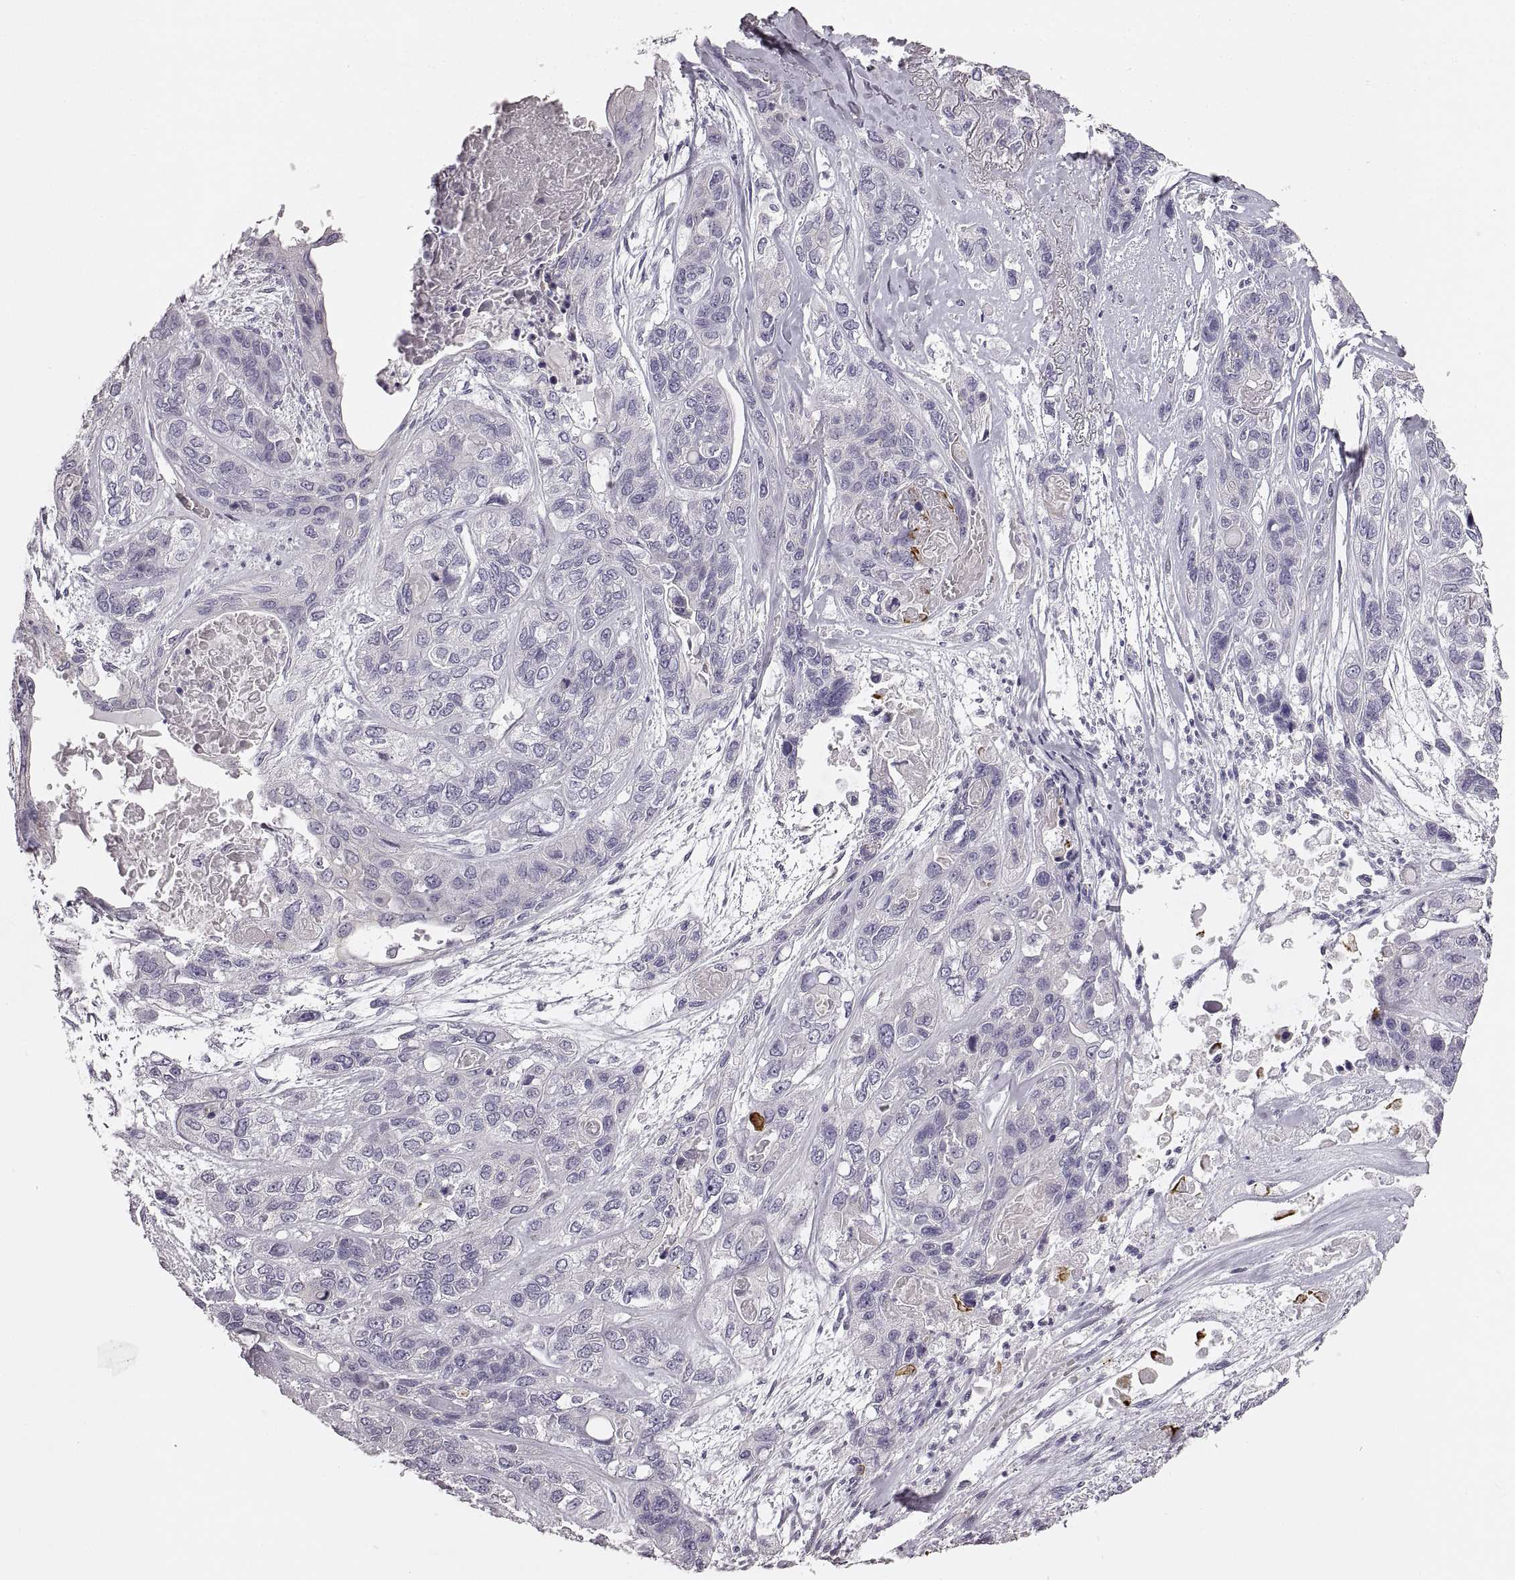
{"staining": {"intensity": "negative", "quantity": "none", "location": "none"}, "tissue": "lung cancer", "cell_type": "Tumor cells", "image_type": "cancer", "snomed": [{"axis": "morphology", "description": "Squamous cell carcinoma, NOS"}, {"axis": "topography", "description": "Lung"}], "caption": "This micrograph is of lung cancer (squamous cell carcinoma) stained with immunohistochemistry to label a protein in brown with the nuclei are counter-stained blue. There is no positivity in tumor cells.", "gene": "RDH13", "patient": {"sex": "female", "age": 70}}